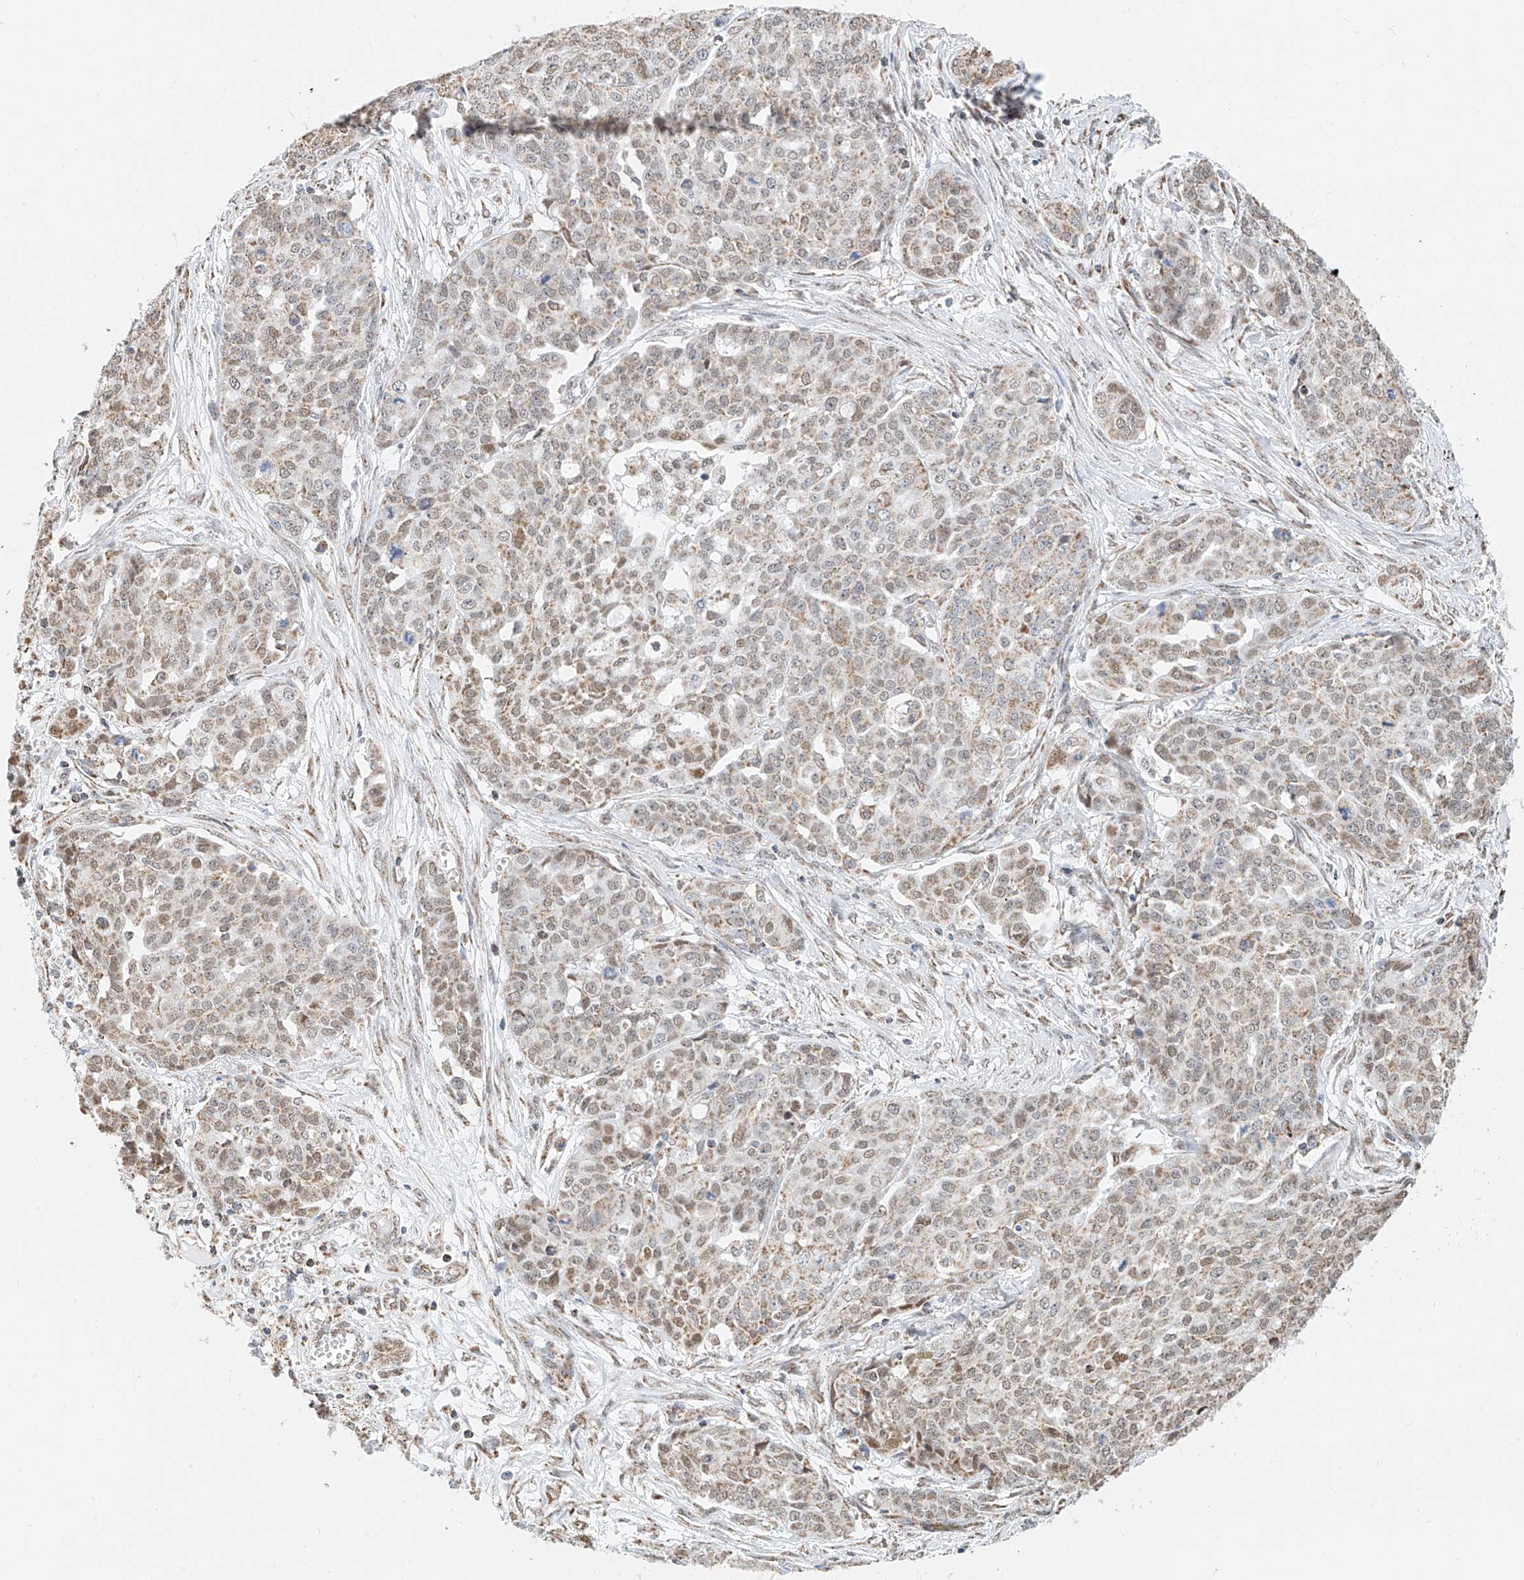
{"staining": {"intensity": "weak", "quantity": ">75%", "location": "cytoplasmic/membranous"}, "tissue": "ovarian cancer", "cell_type": "Tumor cells", "image_type": "cancer", "snomed": [{"axis": "morphology", "description": "Cystadenocarcinoma, serous, NOS"}, {"axis": "topography", "description": "Soft tissue"}, {"axis": "topography", "description": "Ovary"}], "caption": "IHC of human ovarian serous cystadenocarcinoma exhibits low levels of weak cytoplasmic/membranous staining in about >75% of tumor cells. (brown staining indicates protein expression, while blue staining denotes nuclei).", "gene": "NALCN", "patient": {"sex": "female", "age": 57}}